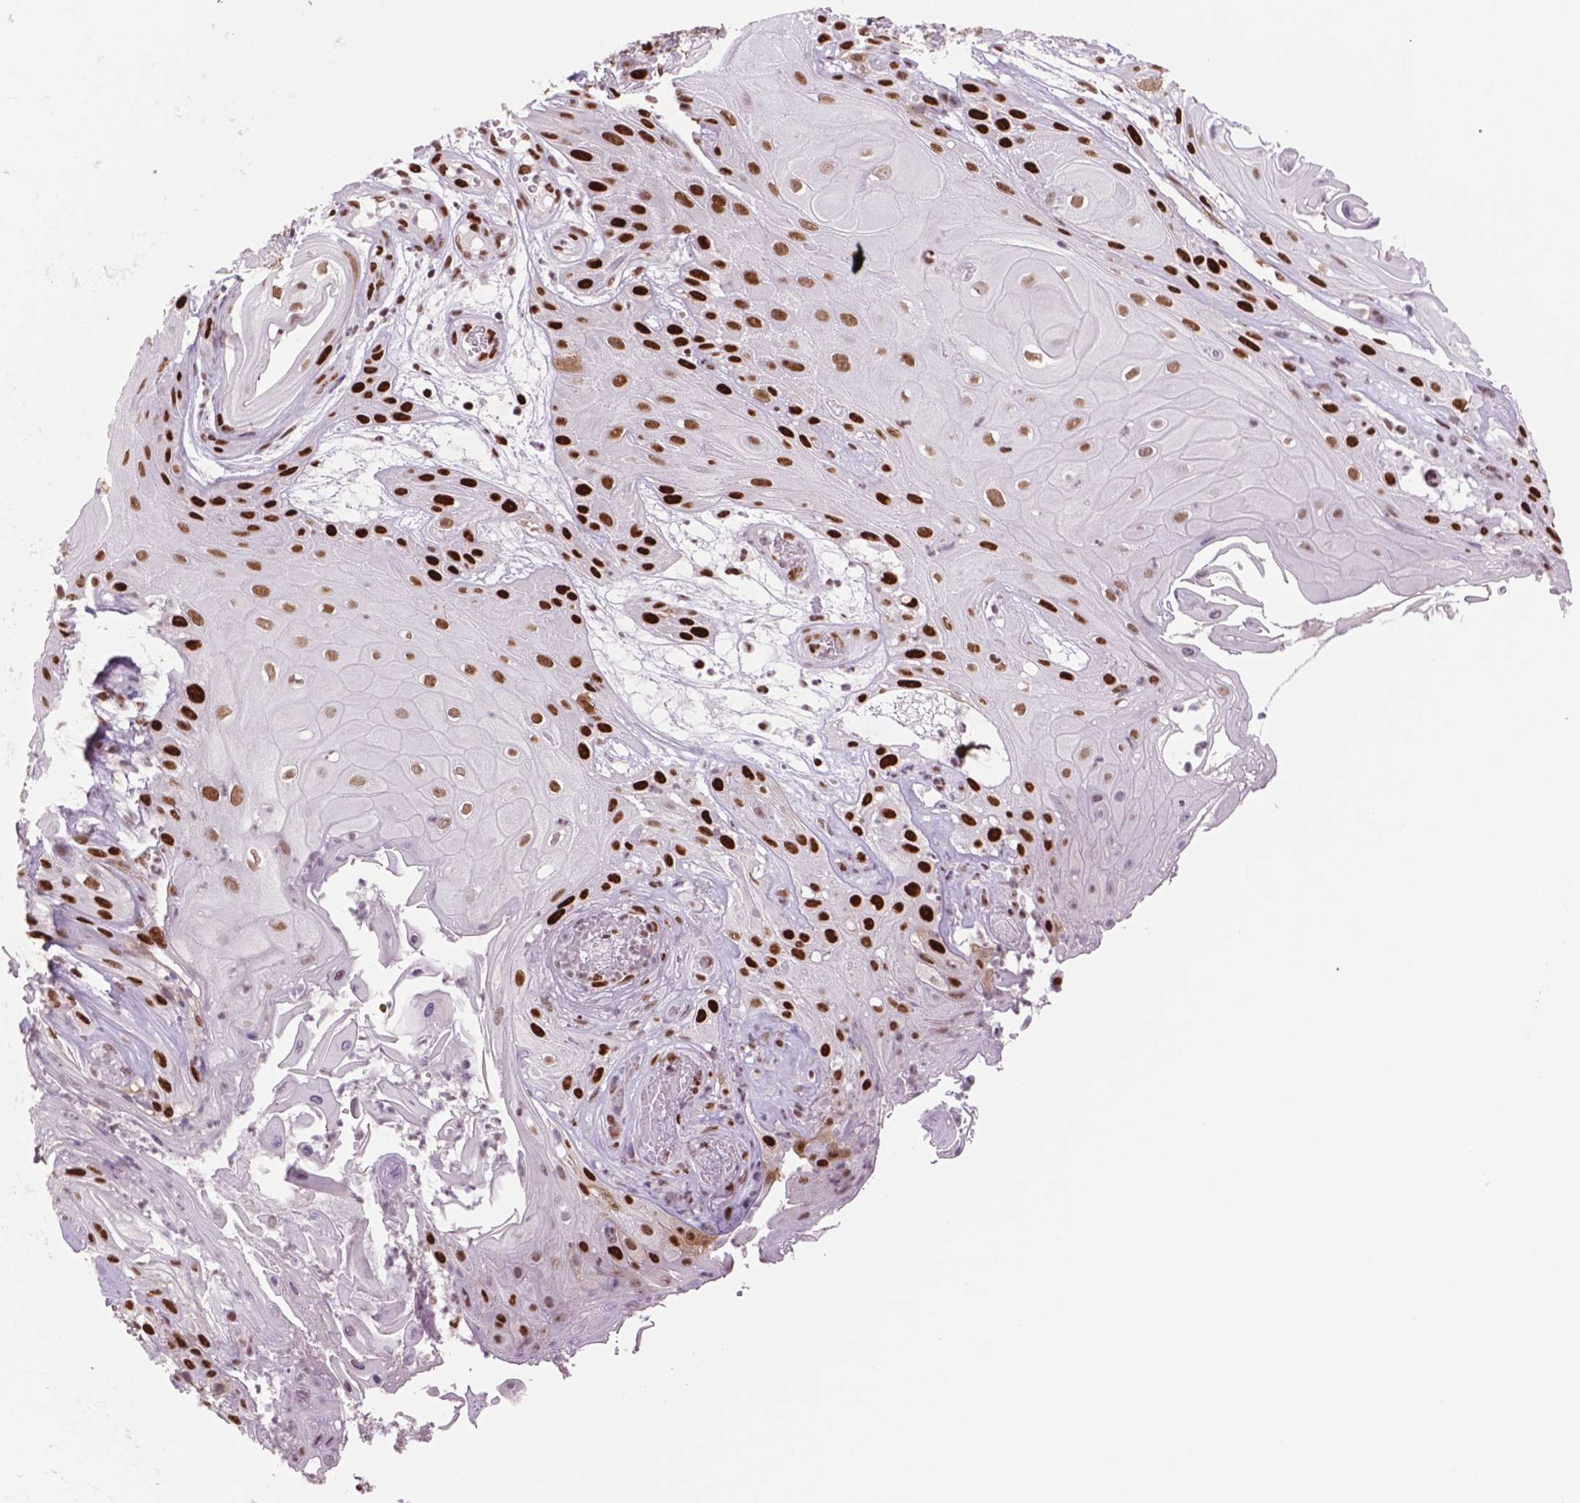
{"staining": {"intensity": "strong", "quantity": ">75%", "location": "nuclear"}, "tissue": "skin cancer", "cell_type": "Tumor cells", "image_type": "cancer", "snomed": [{"axis": "morphology", "description": "Squamous cell carcinoma, NOS"}, {"axis": "topography", "description": "Skin"}], "caption": "This histopathology image displays squamous cell carcinoma (skin) stained with immunohistochemistry to label a protein in brown. The nuclear of tumor cells show strong positivity for the protein. Nuclei are counter-stained blue.", "gene": "MSH6", "patient": {"sex": "male", "age": 62}}